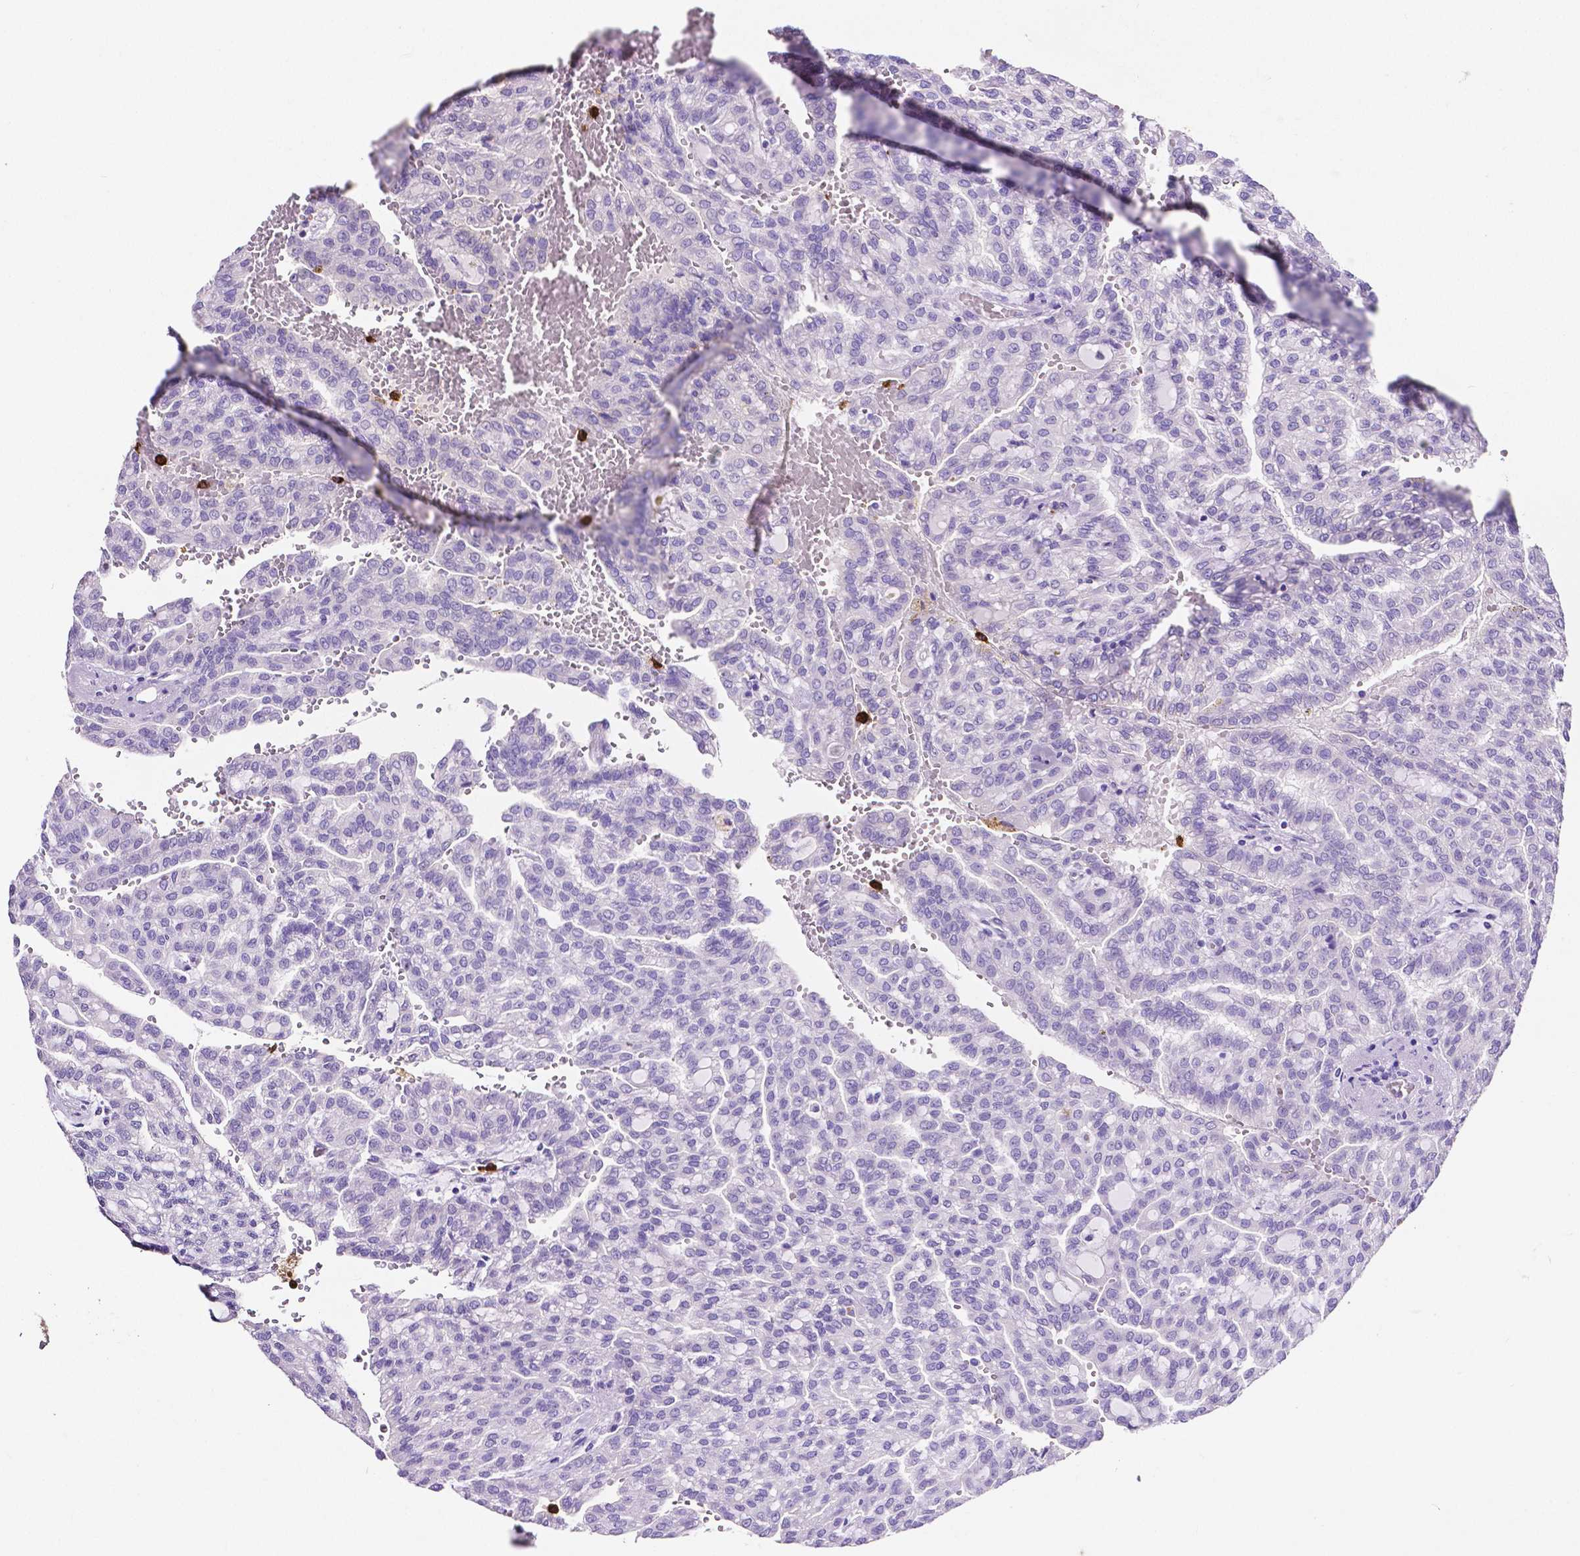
{"staining": {"intensity": "negative", "quantity": "none", "location": "none"}, "tissue": "renal cancer", "cell_type": "Tumor cells", "image_type": "cancer", "snomed": [{"axis": "morphology", "description": "Adenocarcinoma, NOS"}, {"axis": "topography", "description": "Kidney"}], "caption": "Tumor cells show no significant protein expression in renal adenocarcinoma. The staining is performed using DAB brown chromogen with nuclei counter-stained in using hematoxylin.", "gene": "MMP9", "patient": {"sex": "male", "age": 63}}